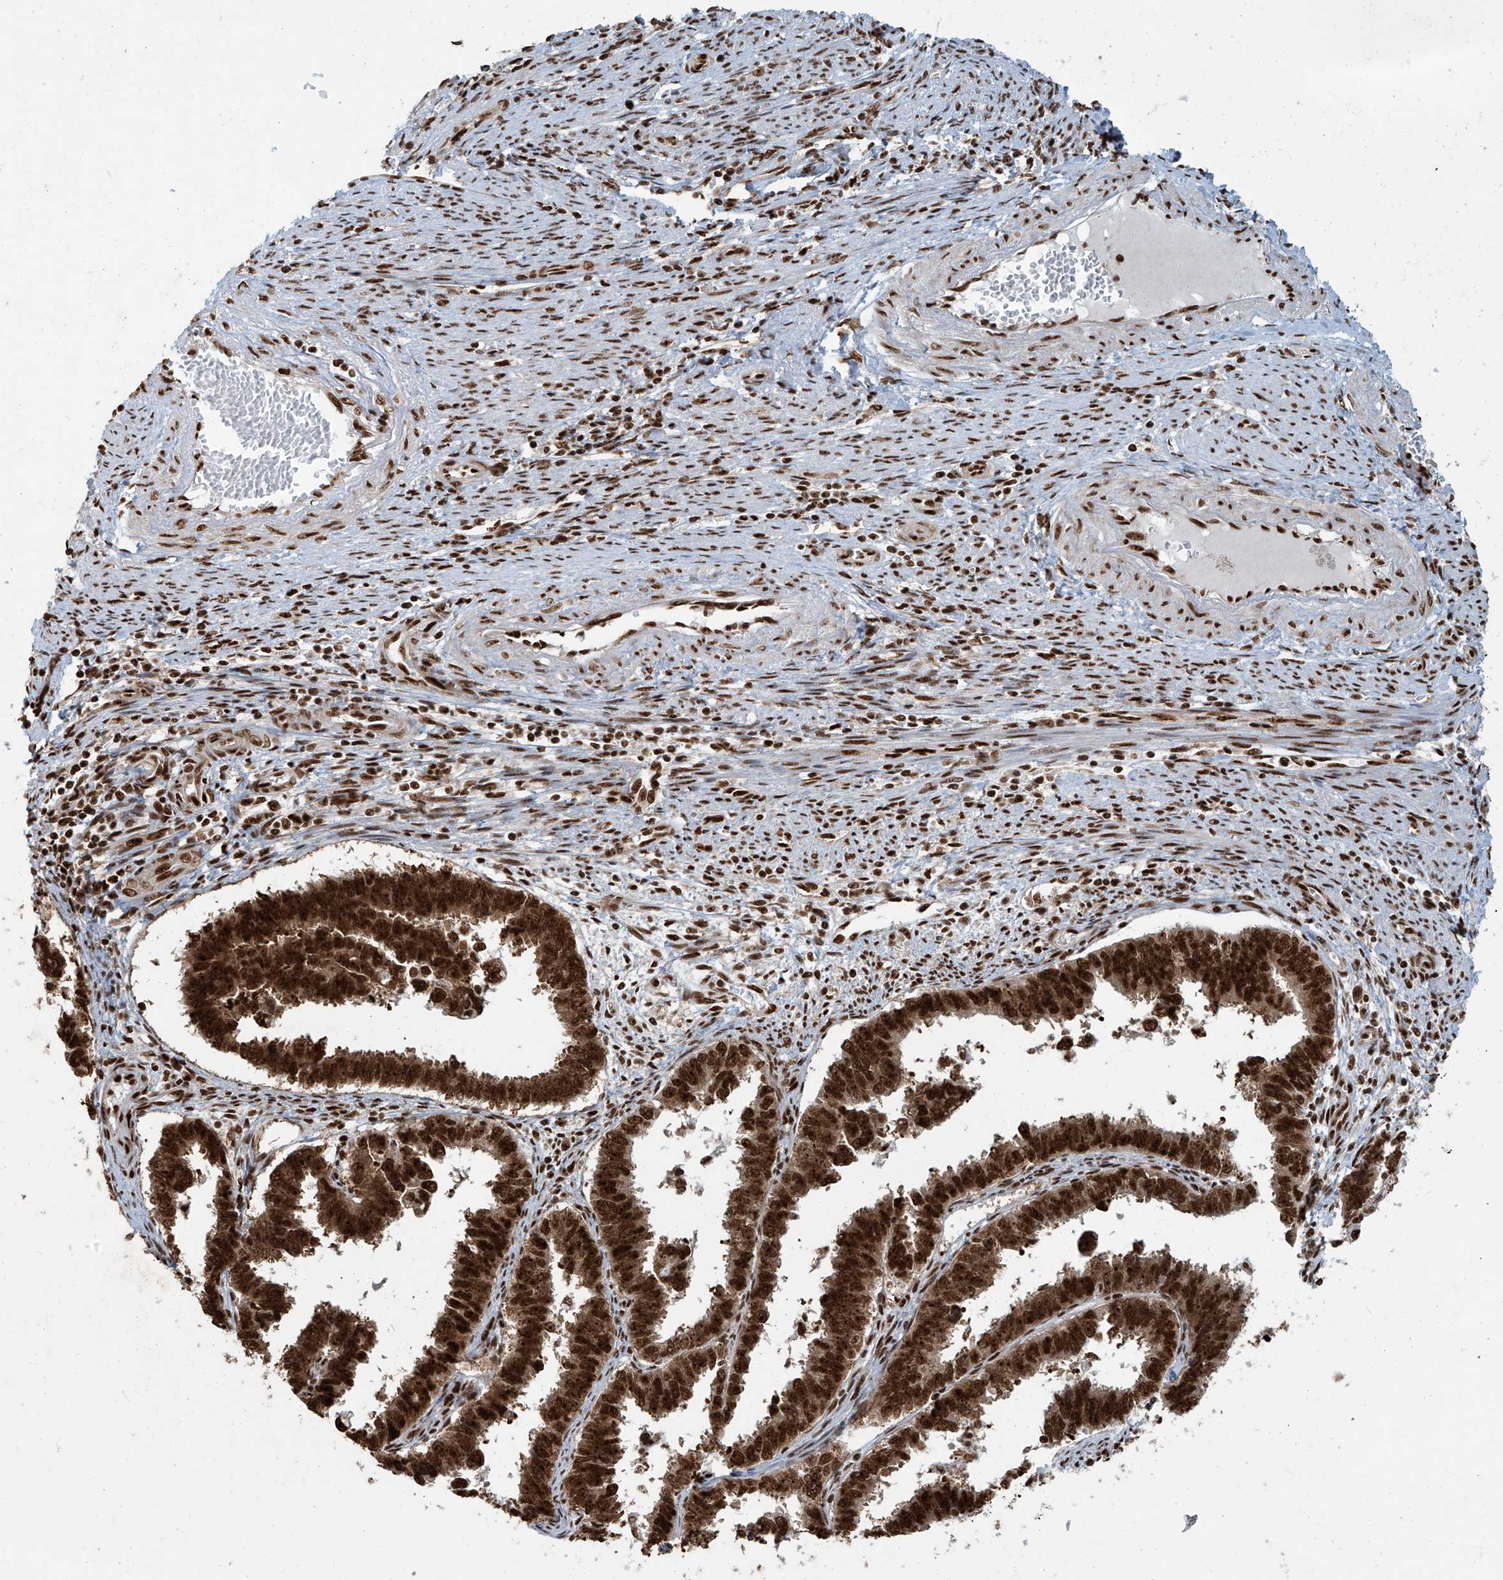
{"staining": {"intensity": "strong", "quantity": ">75%", "location": "cytoplasmic/membranous,nuclear"}, "tissue": "endometrial cancer", "cell_type": "Tumor cells", "image_type": "cancer", "snomed": [{"axis": "morphology", "description": "Adenocarcinoma, NOS"}, {"axis": "topography", "description": "Endometrium"}], "caption": "This is an image of IHC staining of adenocarcinoma (endometrial), which shows strong expression in the cytoplasmic/membranous and nuclear of tumor cells.", "gene": "FAM193B", "patient": {"sex": "female", "age": 75}}